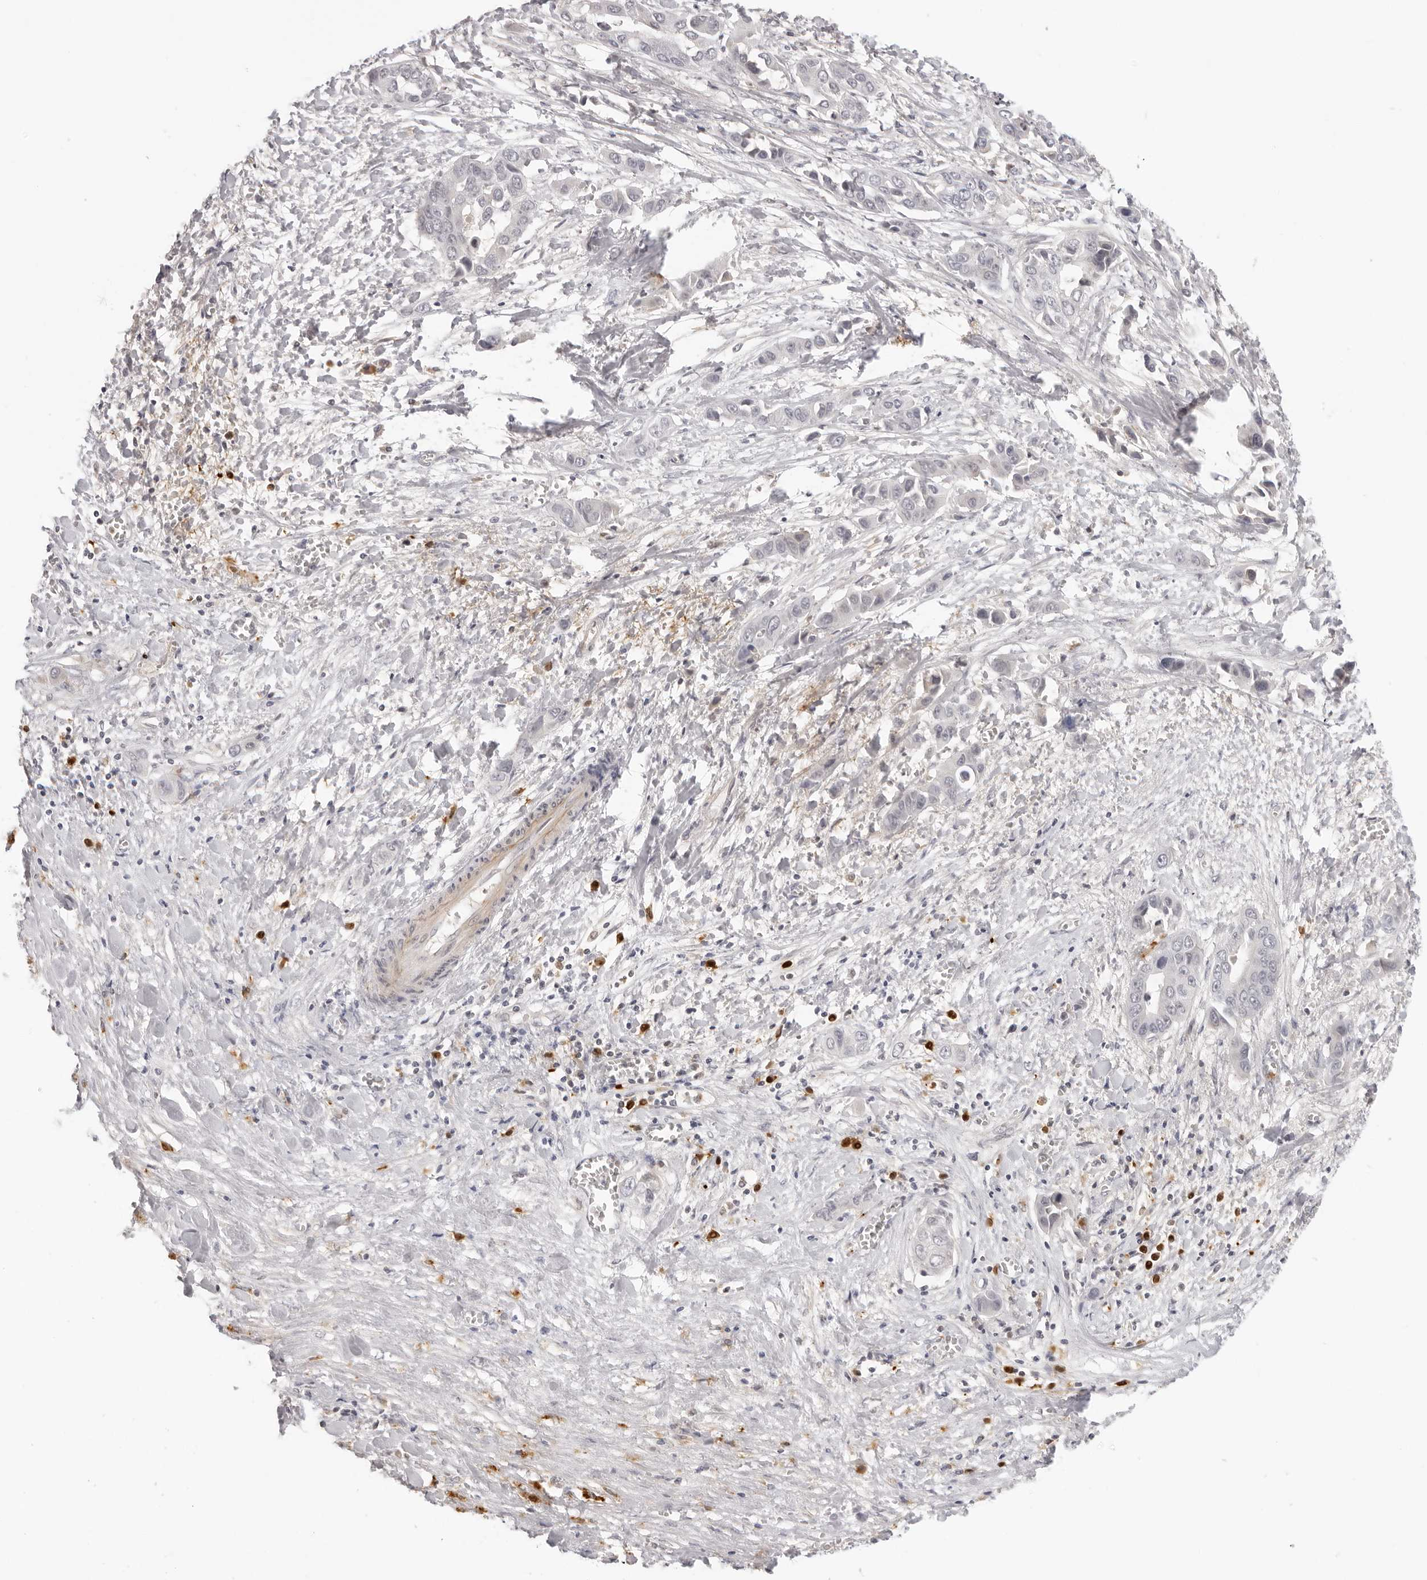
{"staining": {"intensity": "negative", "quantity": "none", "location": "none"}, "tissue": "liver cancer", "cell_type": "Tumor cells", "image_type": "cancer", "snomed": [{"axis": "morphology", "description": "Cholangiocarcinoma"}, {"axis": "topography", "description": "Liver"}], "caption": "IHC micrograph of neoplastic tissue: human liver cancer stained with DAB exhibits no significant protein staining in tumor cells.", "gene": "STRADB", "patient": {"sex": "female", "age": 52}}